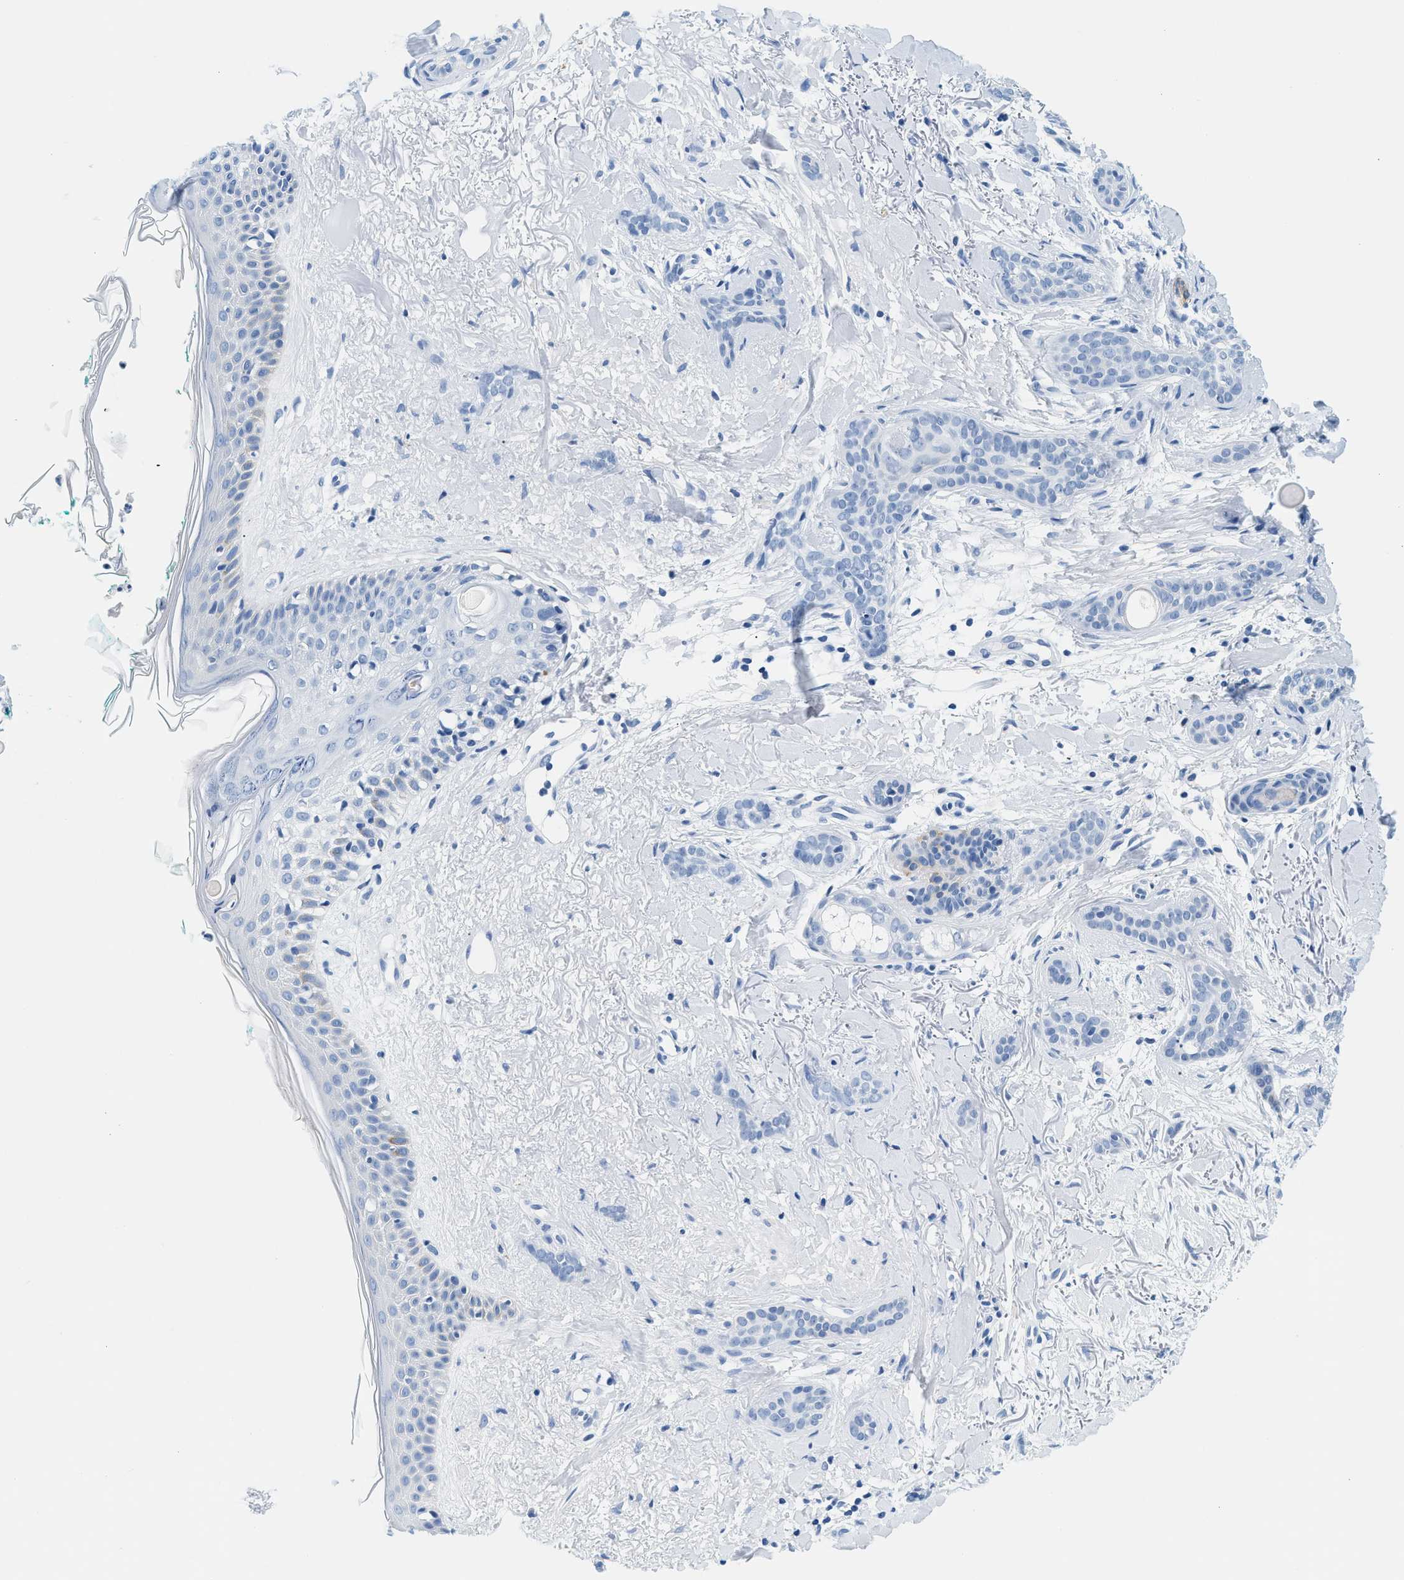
{"staining": {"intensity": "negative", "quantity": "none", "location": "none"}, "tissue": "skin cancer", "cell_type": "Tumor cells", "image_type": "cancer", "snomed": [{"axis": "morphology", "description": "Basal cell carcinoma"}, {"axis": "morphology", "description": "Adnexal tumor, benign"}, {"axis": "topography", "description": "Skin"}], "caption": "Immunohistochemistry histopathology image of neoplastic tissue: skin benign adnexal tumor stained with DAB exhibits no significant protein staining in tumor cells.", "gene": "STXBP2", "patient": {"sex": "female", "age": 42}}